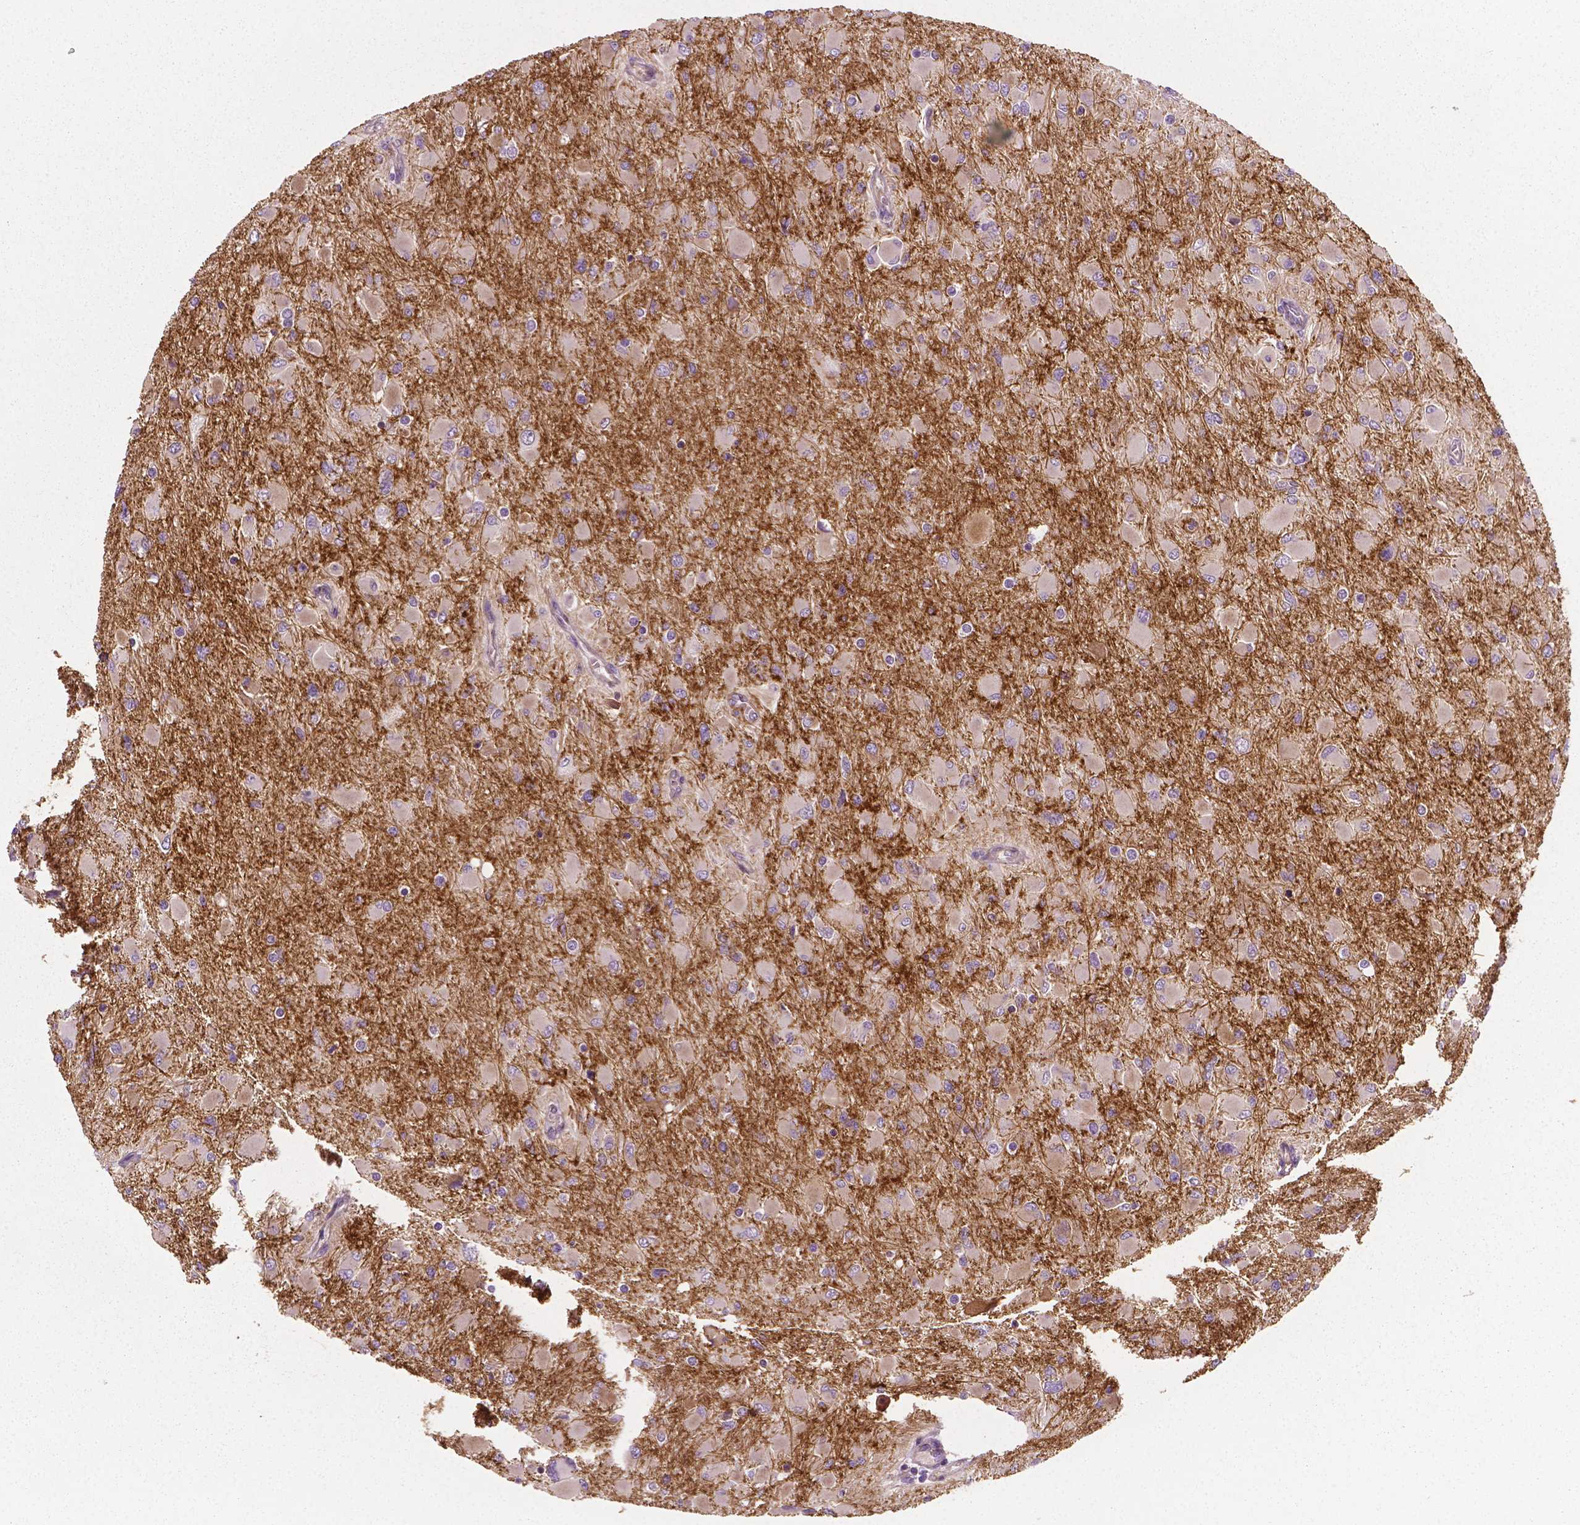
{"staining": {"intensity": "negative", "quantity": "none", "location": "none"}, "tissue": "glioma", "cell_type": "Tumor cells", "image_type": "cancer", "snomed": [{"axis": "morphology", "description": "Glioma, malignant, High grade"}, {"axis": "topography", "description": "Cerebral cortex"}], "caption": "A photomicrograph of human glioma is negative for staining in tumor cells.", "gene": "PTX3", "patient": {"sex": "female", "age": 36}}